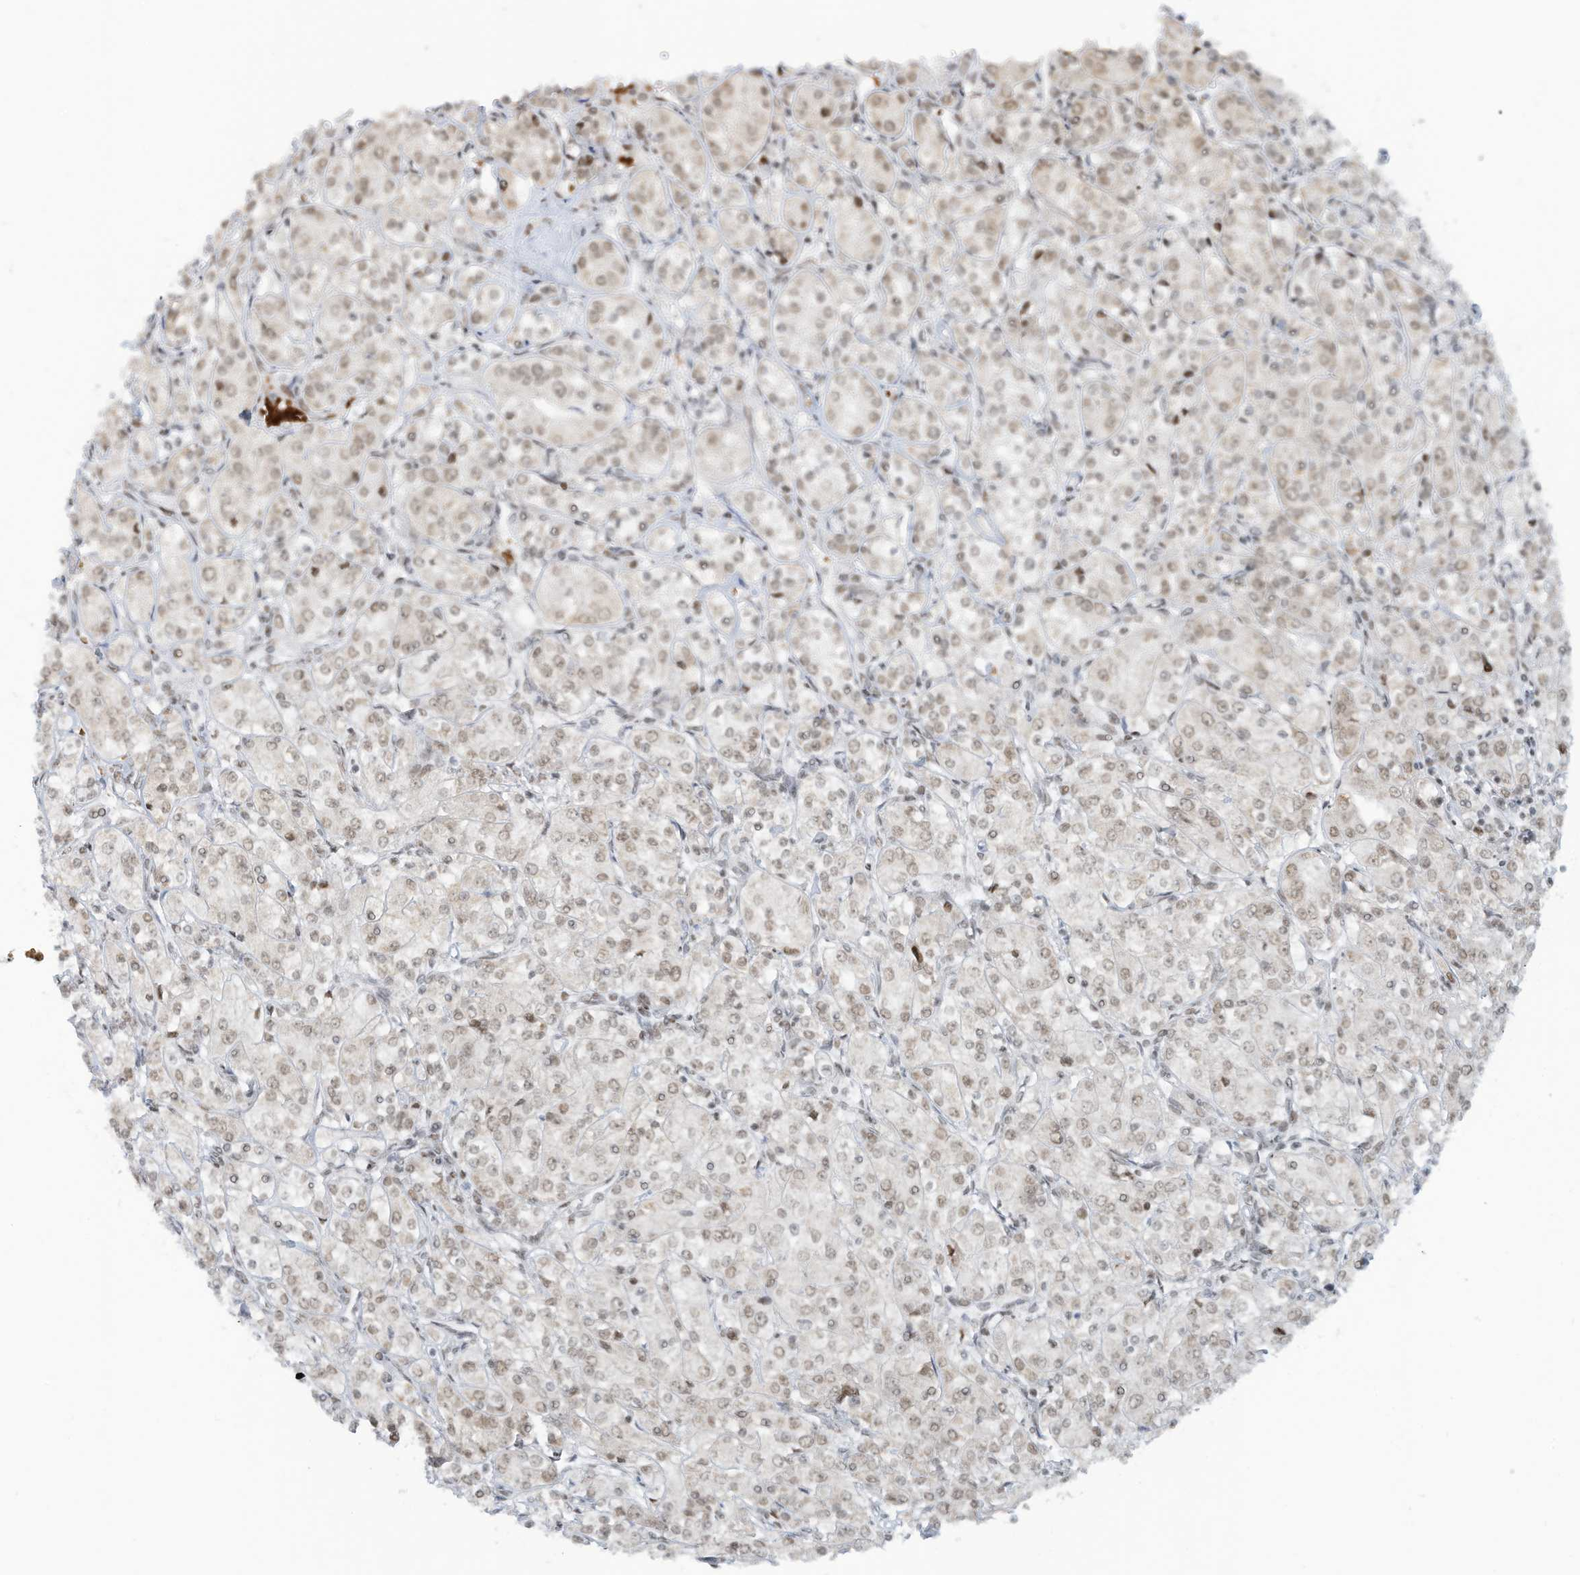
{"staining": {"intensity": "weak", "quantity": ">75%", "location": "nuclear"}, "tissue": "renal cancer", "cell_type": "Tumor cells", "image_type": "cancer", "snomed": [{"axis": "morphology", "description": "Adenocarcinoma, NOS"}, {"axis": "topography", "description": "Kidney"}], "caption": "Human adenocarcinoma (renal) stained for a protein (brown) shows weak nuclear positive positivity in about >75% of tumor cells.", "gene": "ECT2L", "patient": {"sex": "male", "age": 77}}